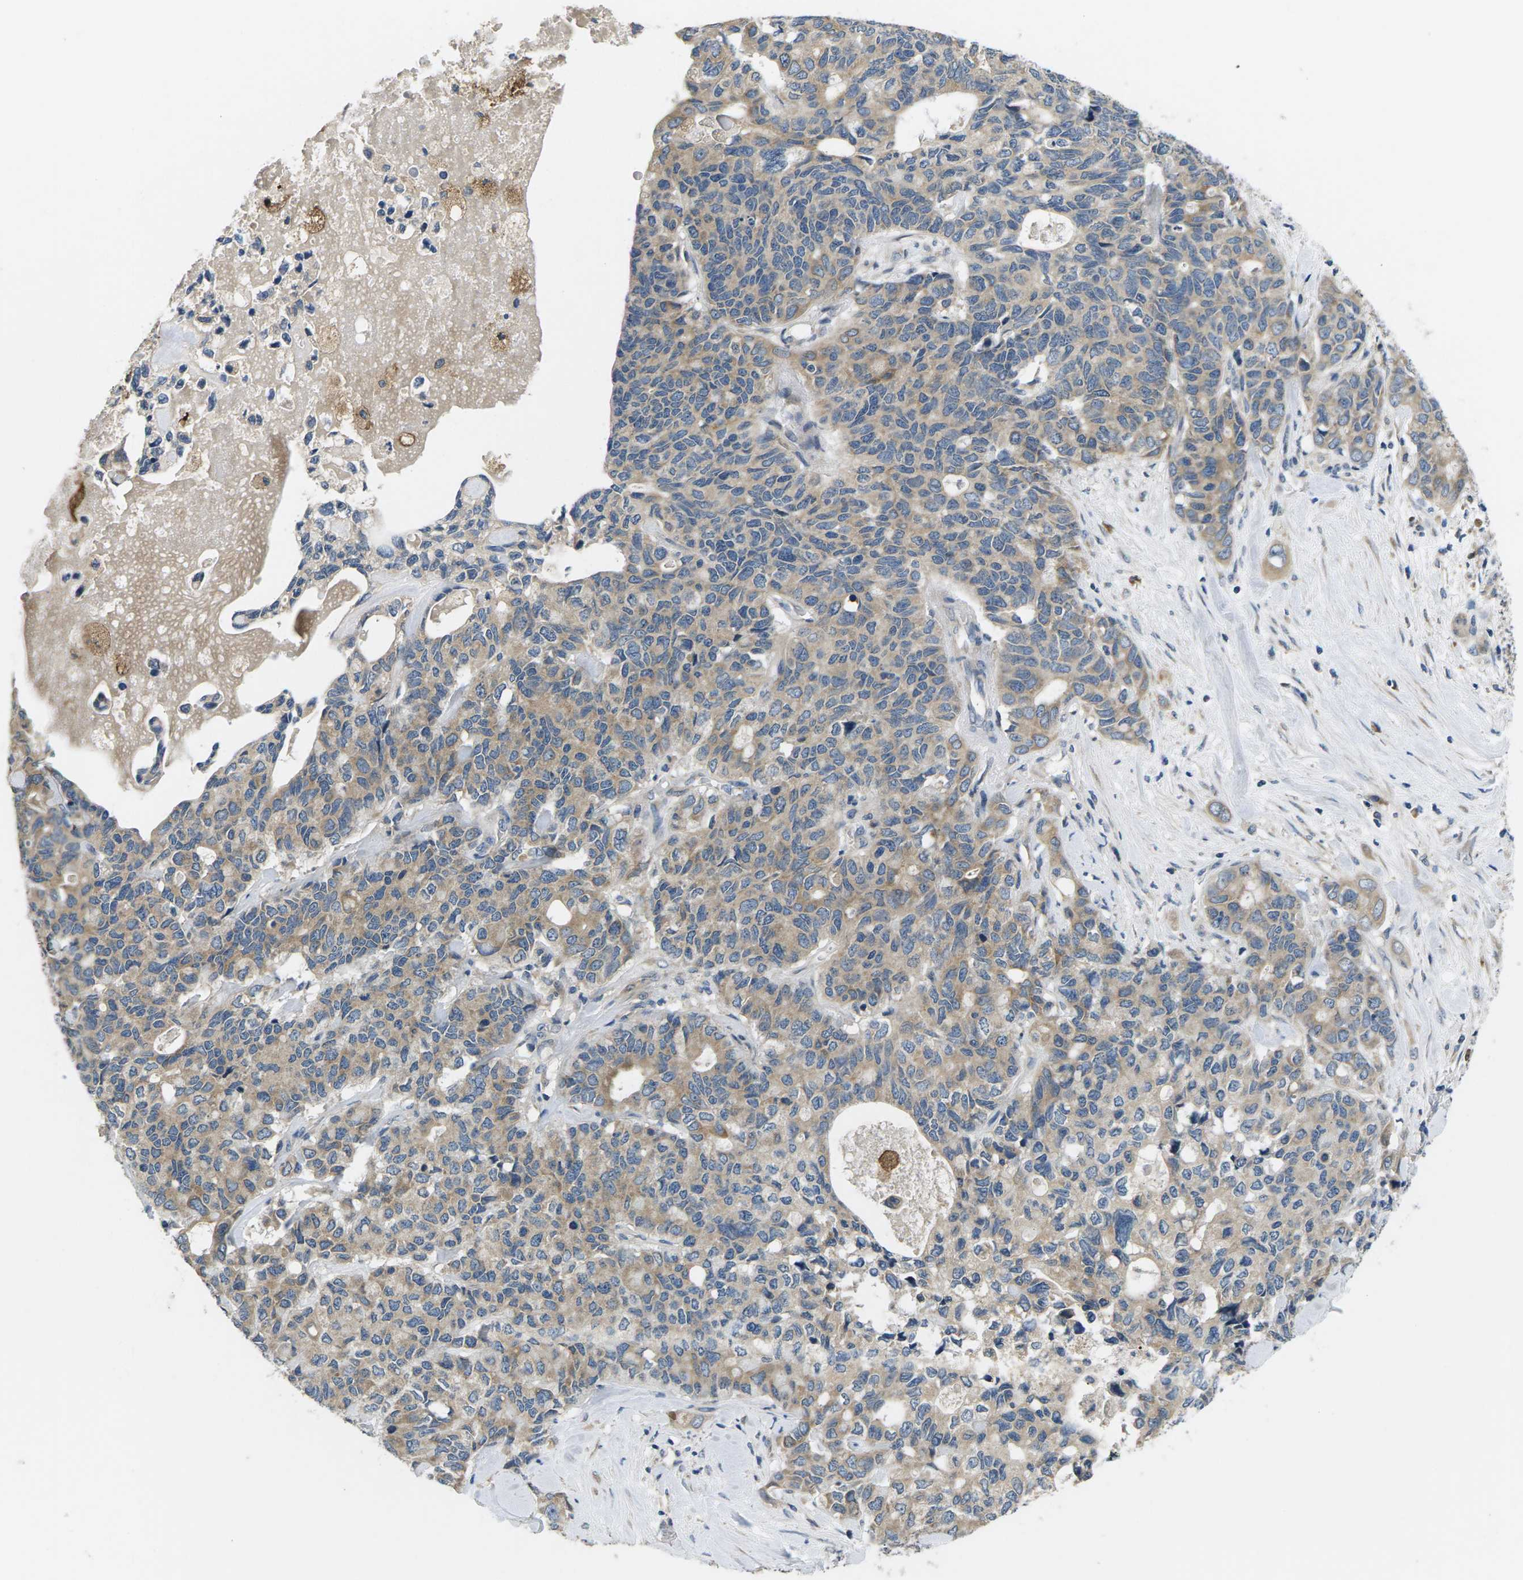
{"staining": {"intensity": "moderate", "quantity": ">75%", "location": "cytoplasmic/membranous"}, "tissue": "pancreatic cancer", "cell_type": "Tumor cells", "image_type": "cancer", "snomed": [{"axis": "morphology", "description": "Adenocarcinoma, NOS"}, {"axis": "topography", "description": "Pancreas"}], "caption": "Protein expression analysis of human pancreatic cancer reveals moderate cytoplasmic/membranous positivity in about >75% of tumor cells.", "gene": "ERGIC3", "patient": {"sex": "female", "age": 56}}